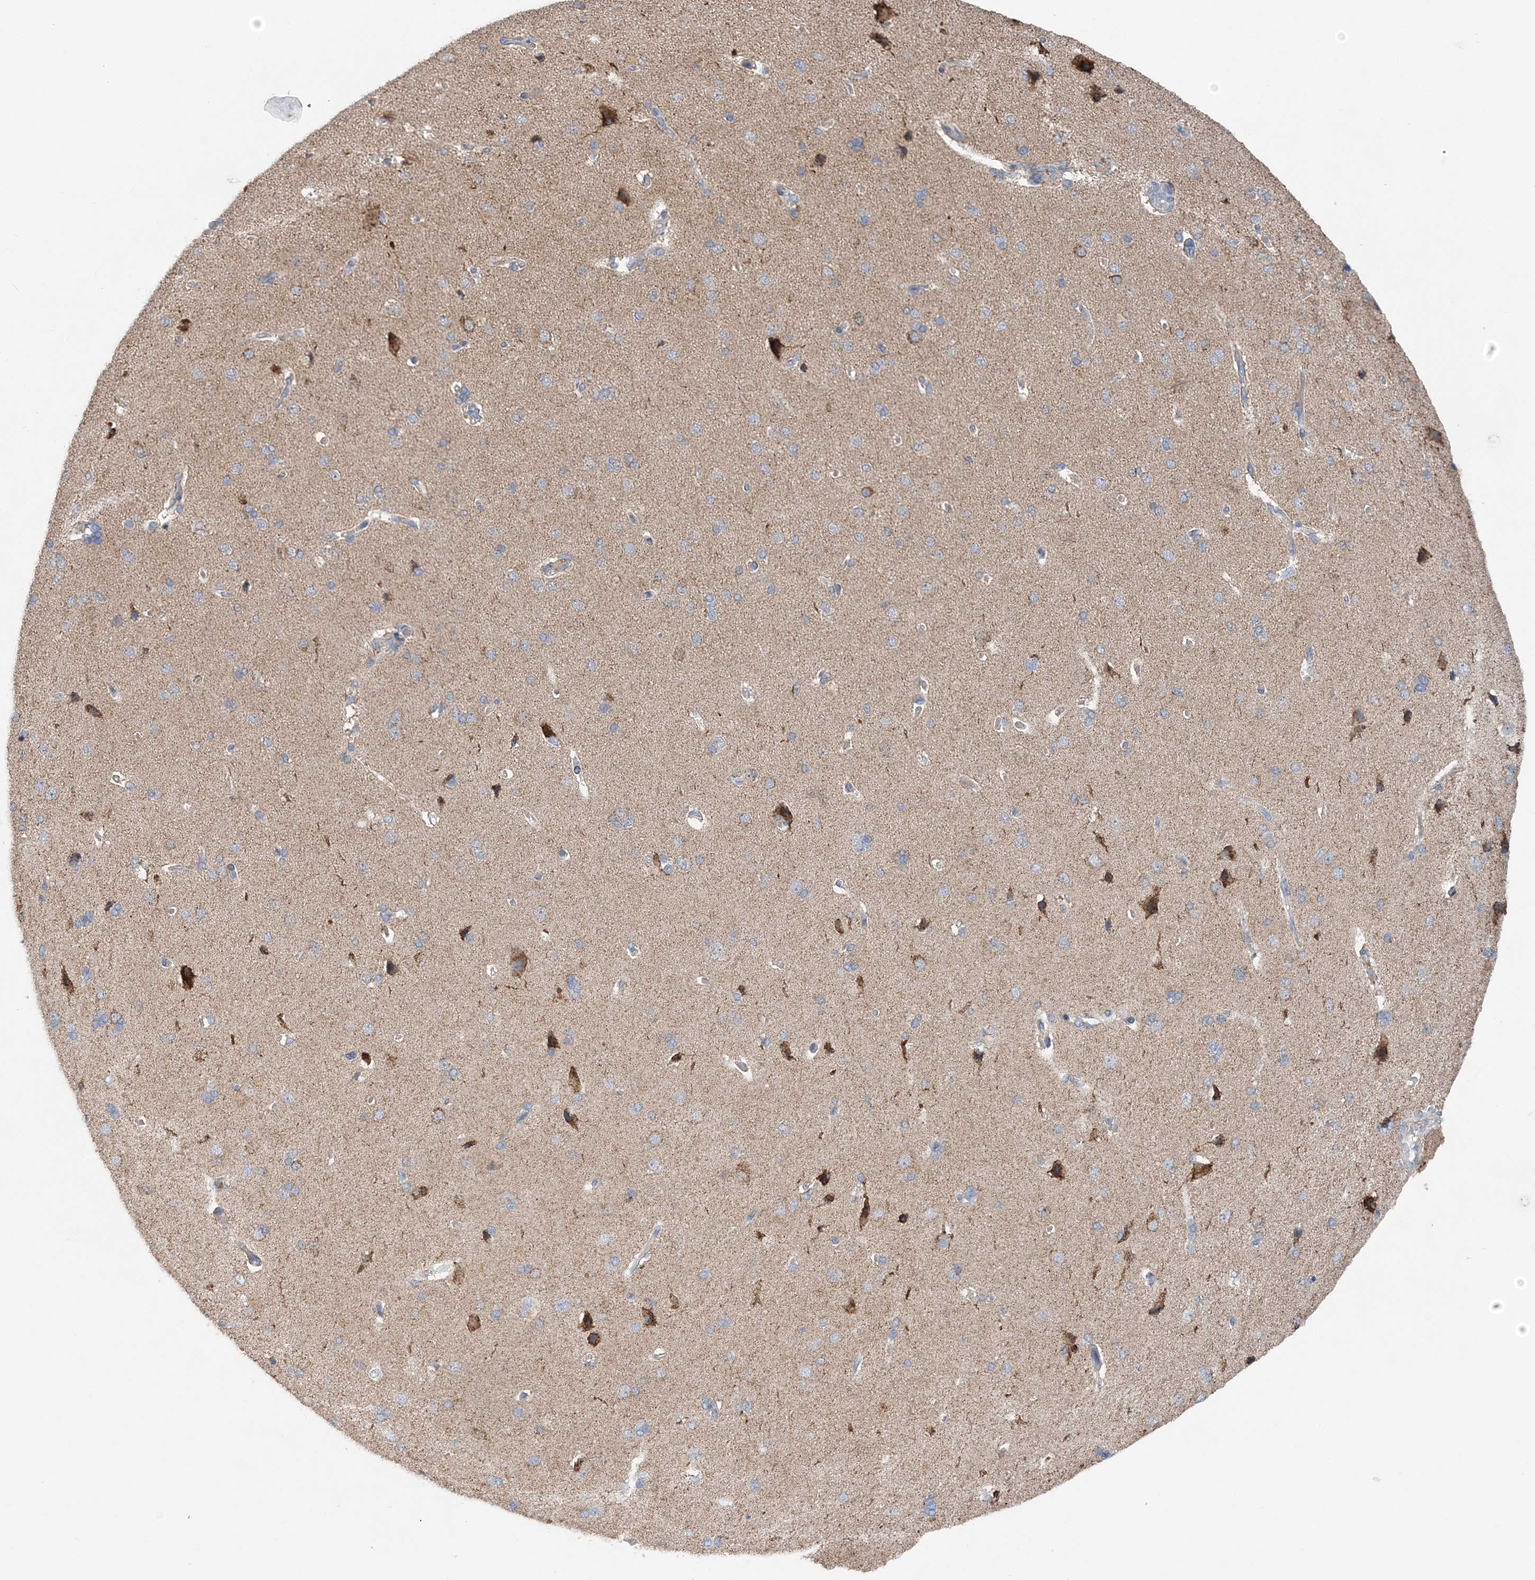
{"staining": {"intensity": "negative", "quantity": "none", "location": "none"}, "tissue": "cerebral cortex", "cell_type": "Endothelial cells", "image_type": "normal", "snomed": [{"axis": "morphology", "description": "Normal tissue, NOS"}, {"axis": "topography", "description": "Cerebral cortex"}], "caption": "This is a photomicrograph of IHC staining of unremarkable cerebral cortex, which shows no expression in endothelial cells. (DAB (3,3'-diaminobenzidine) immunohistochemistry (IHC) visualized using brightfield microscopy, high magnification).", "gene": "SPRY2", "patient": {"sex": "male", "age": 62}}